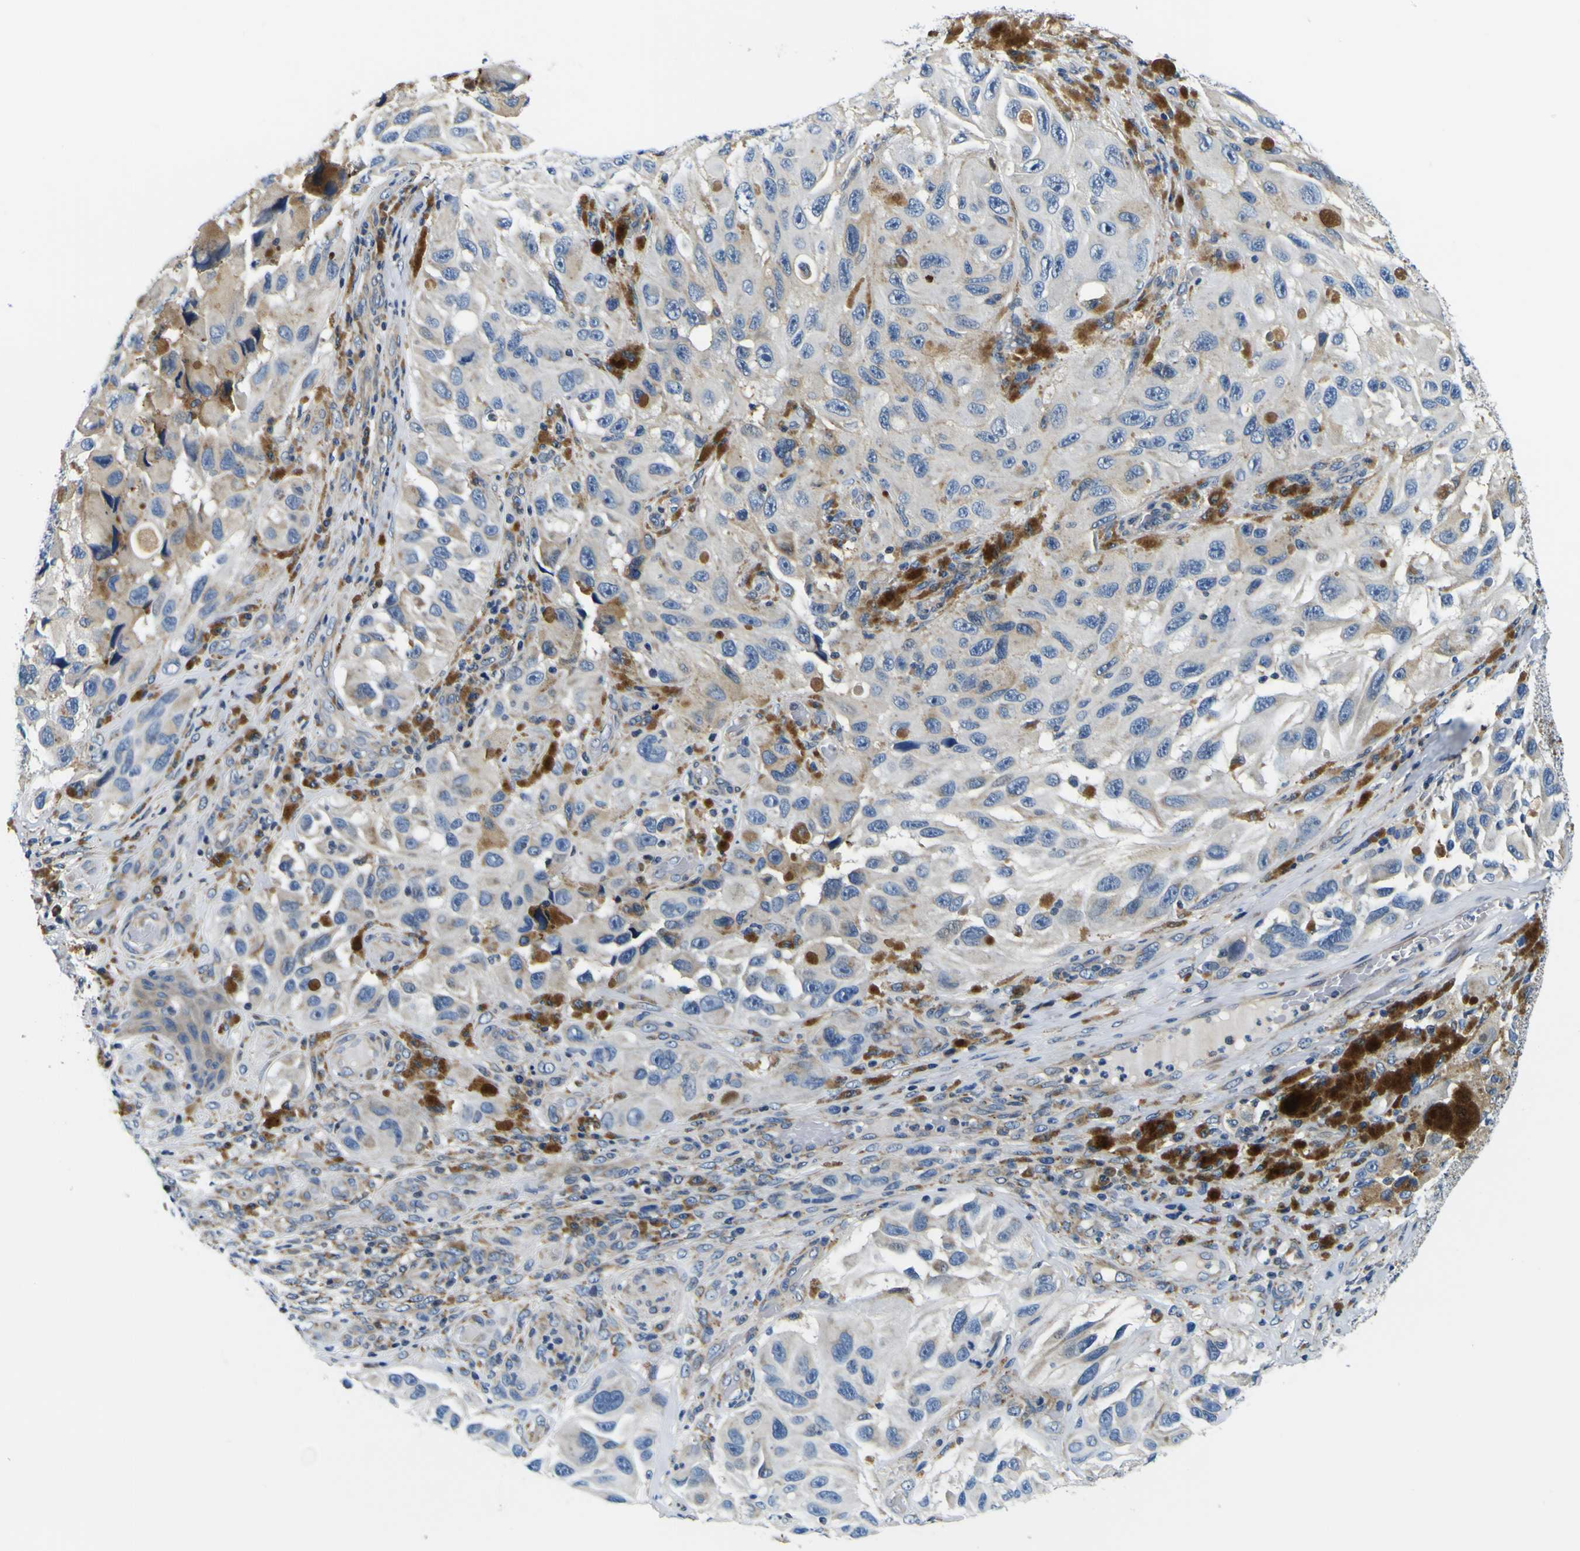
{"staining": {"intensity": "weak", "quantity": "<25%", "location": "cytoplasmic/membranous"}, "tissue": "melanoma", "cell_type": "Tumor cells", "image_type": "cancer", "snomed": [{"axis": "morphology", "description": "Malignant melanoma, NOS"}, {"axis": "topography", "description": "Skin"}], "caption": "Protein analysis of melanoma shows no significant expression in tumor cells.", "gene": "NLRP3", "patient": {"sex": "female", "age": 73}}